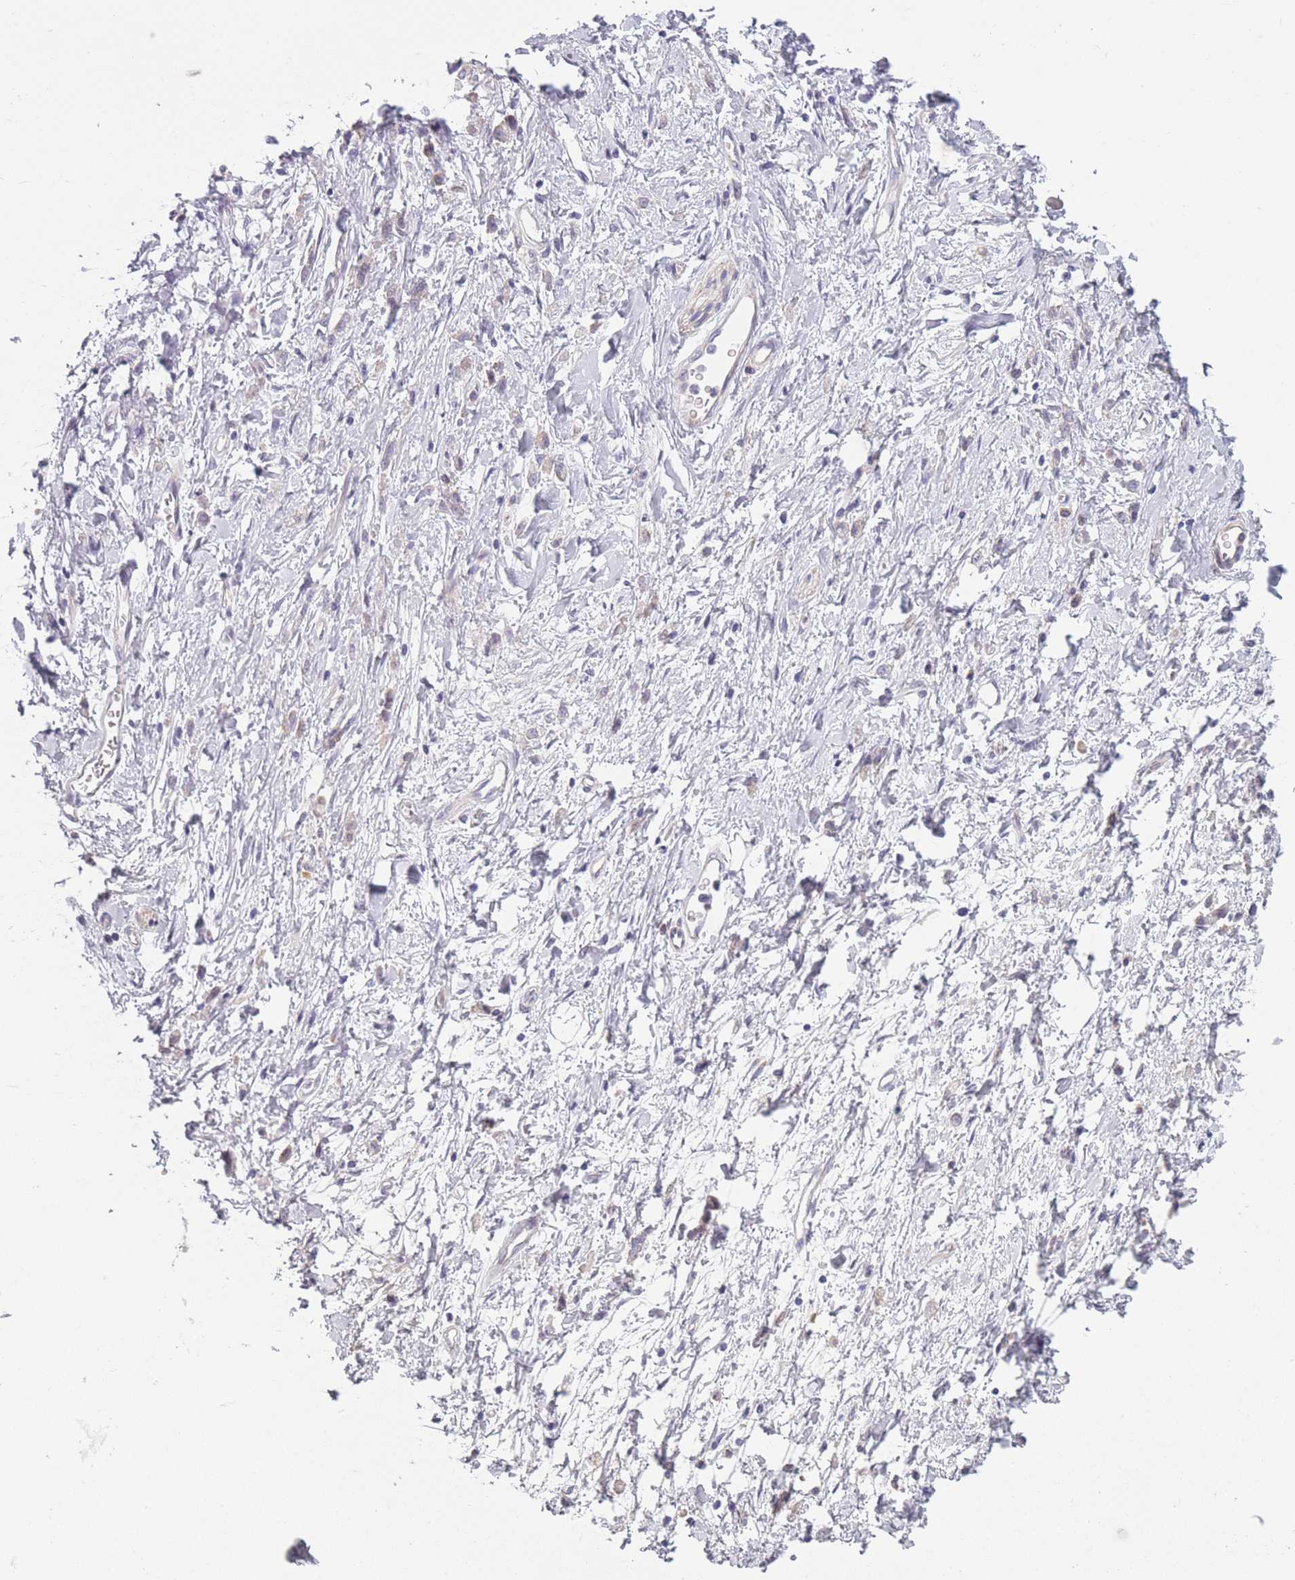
{"staining": {"intensity": "negative", "quantity": "none", "location": "none"}, "tissue": "stomach cancer", "cell_type": "Tumor cells", "image_type": "cancer", "snomed": [{"axis": "morphology", "description": "Adenocarcinoma, NOS"}, {"axis": "topography", "description": "Stomach"}], "caption": "Immunohistochemistry (IHC) of stomach adenocarcinoma reveals no staining in tumor cells.", "gene": "FAM83F", "patient": {"sex": "female", "age": 60}}